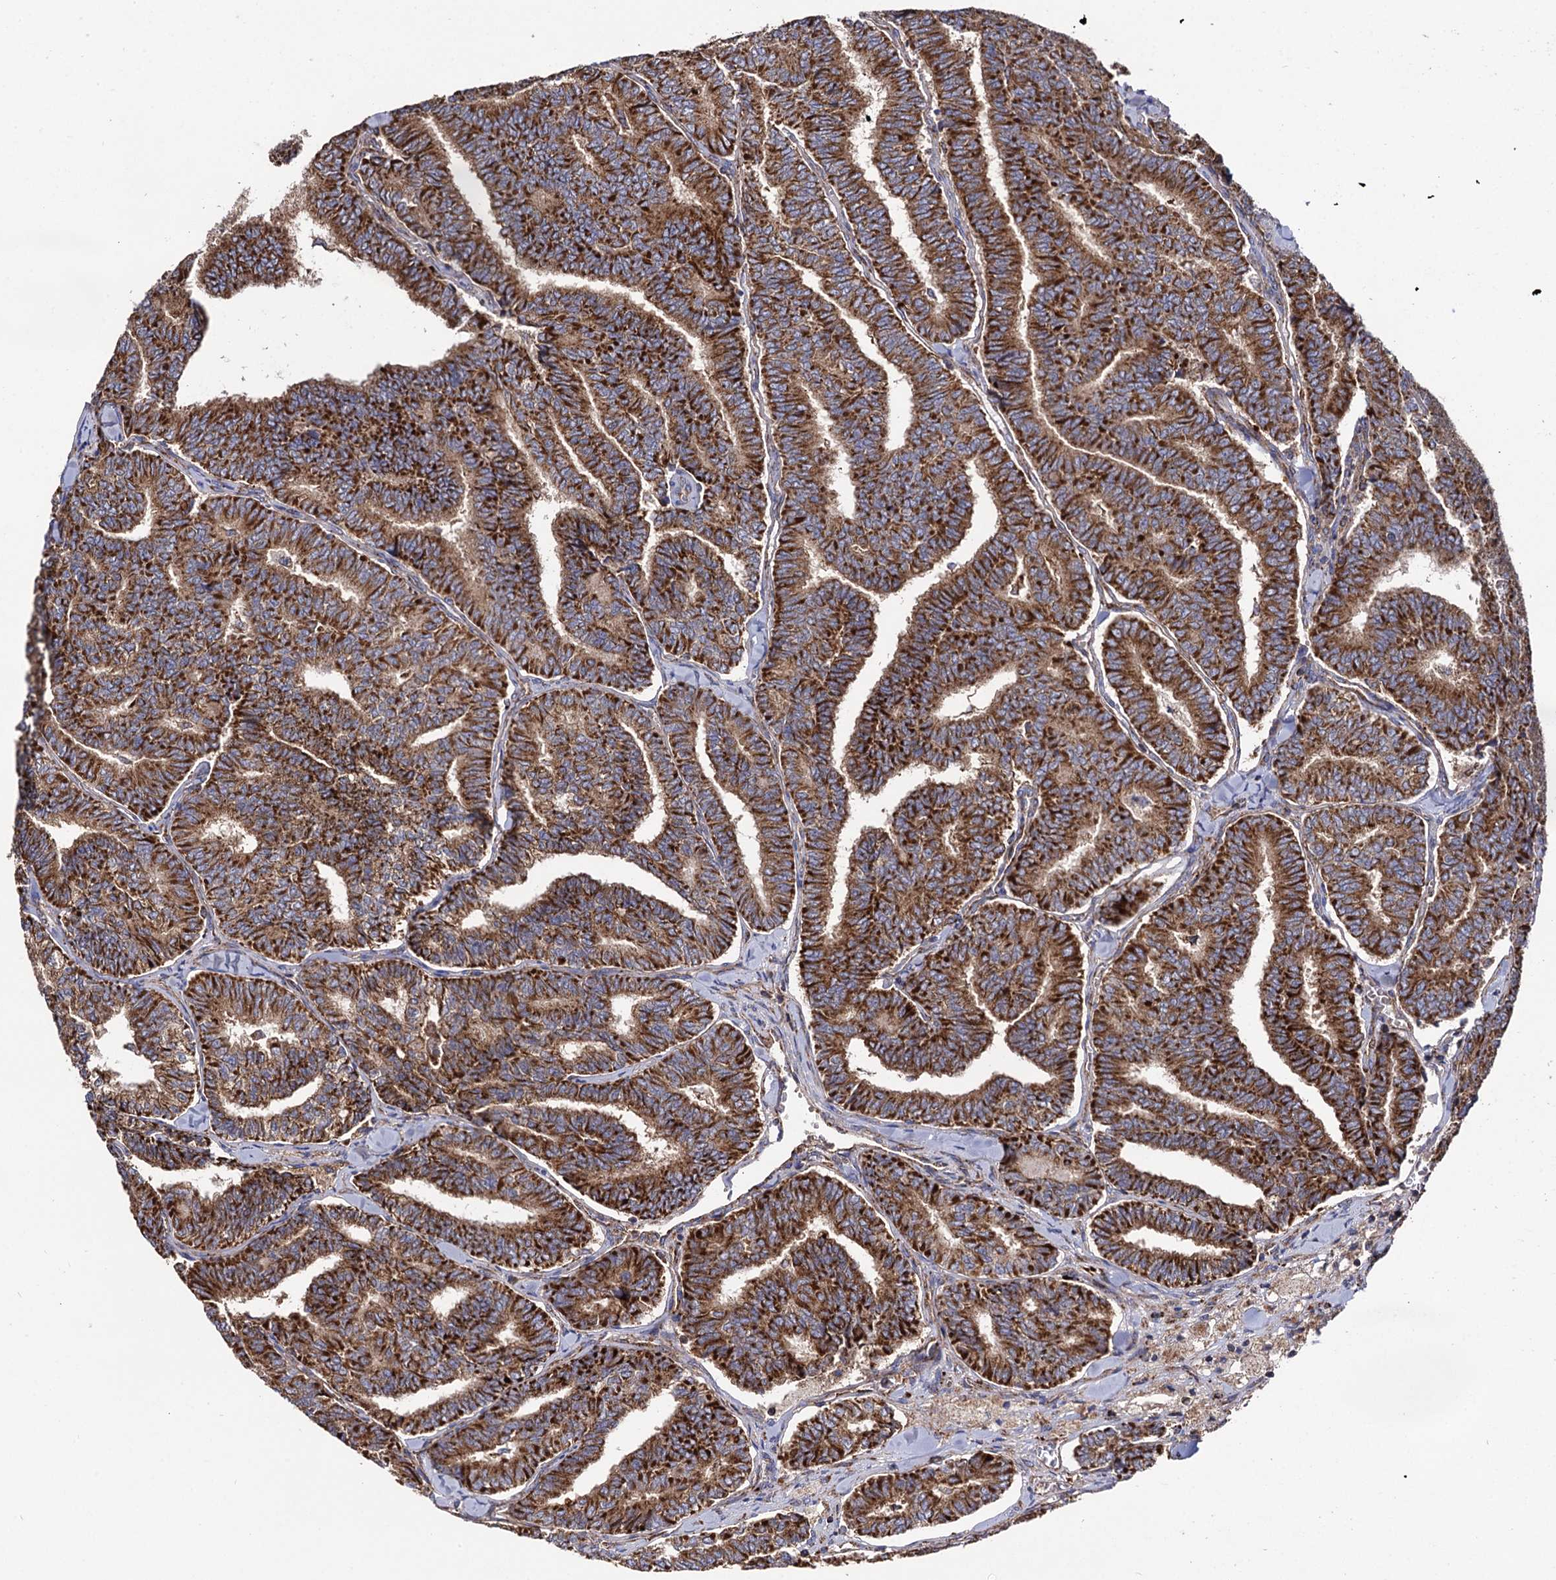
{"staining": {"intensity": "strong", "quantity": ">75%", "location": "cytoplasmic/membranous"}, "tissue": "thyroid cancer", "cell_type": "Tumor cells", "image_type": "cancer", "snomed": [{"axis": "morphology", "description": "Papillary adenocarcinoma, NOS"}, {"axis": "topography", "description": "Thyroid gland"}], "caption": "Strong cytoplasmic/membranous expression is present in approximately >75% of tumor cells in thyroid cancer (papillary adenocarcinoma).", "gene": "IQCH", "patient": {"sex": "female", "age": 35}}